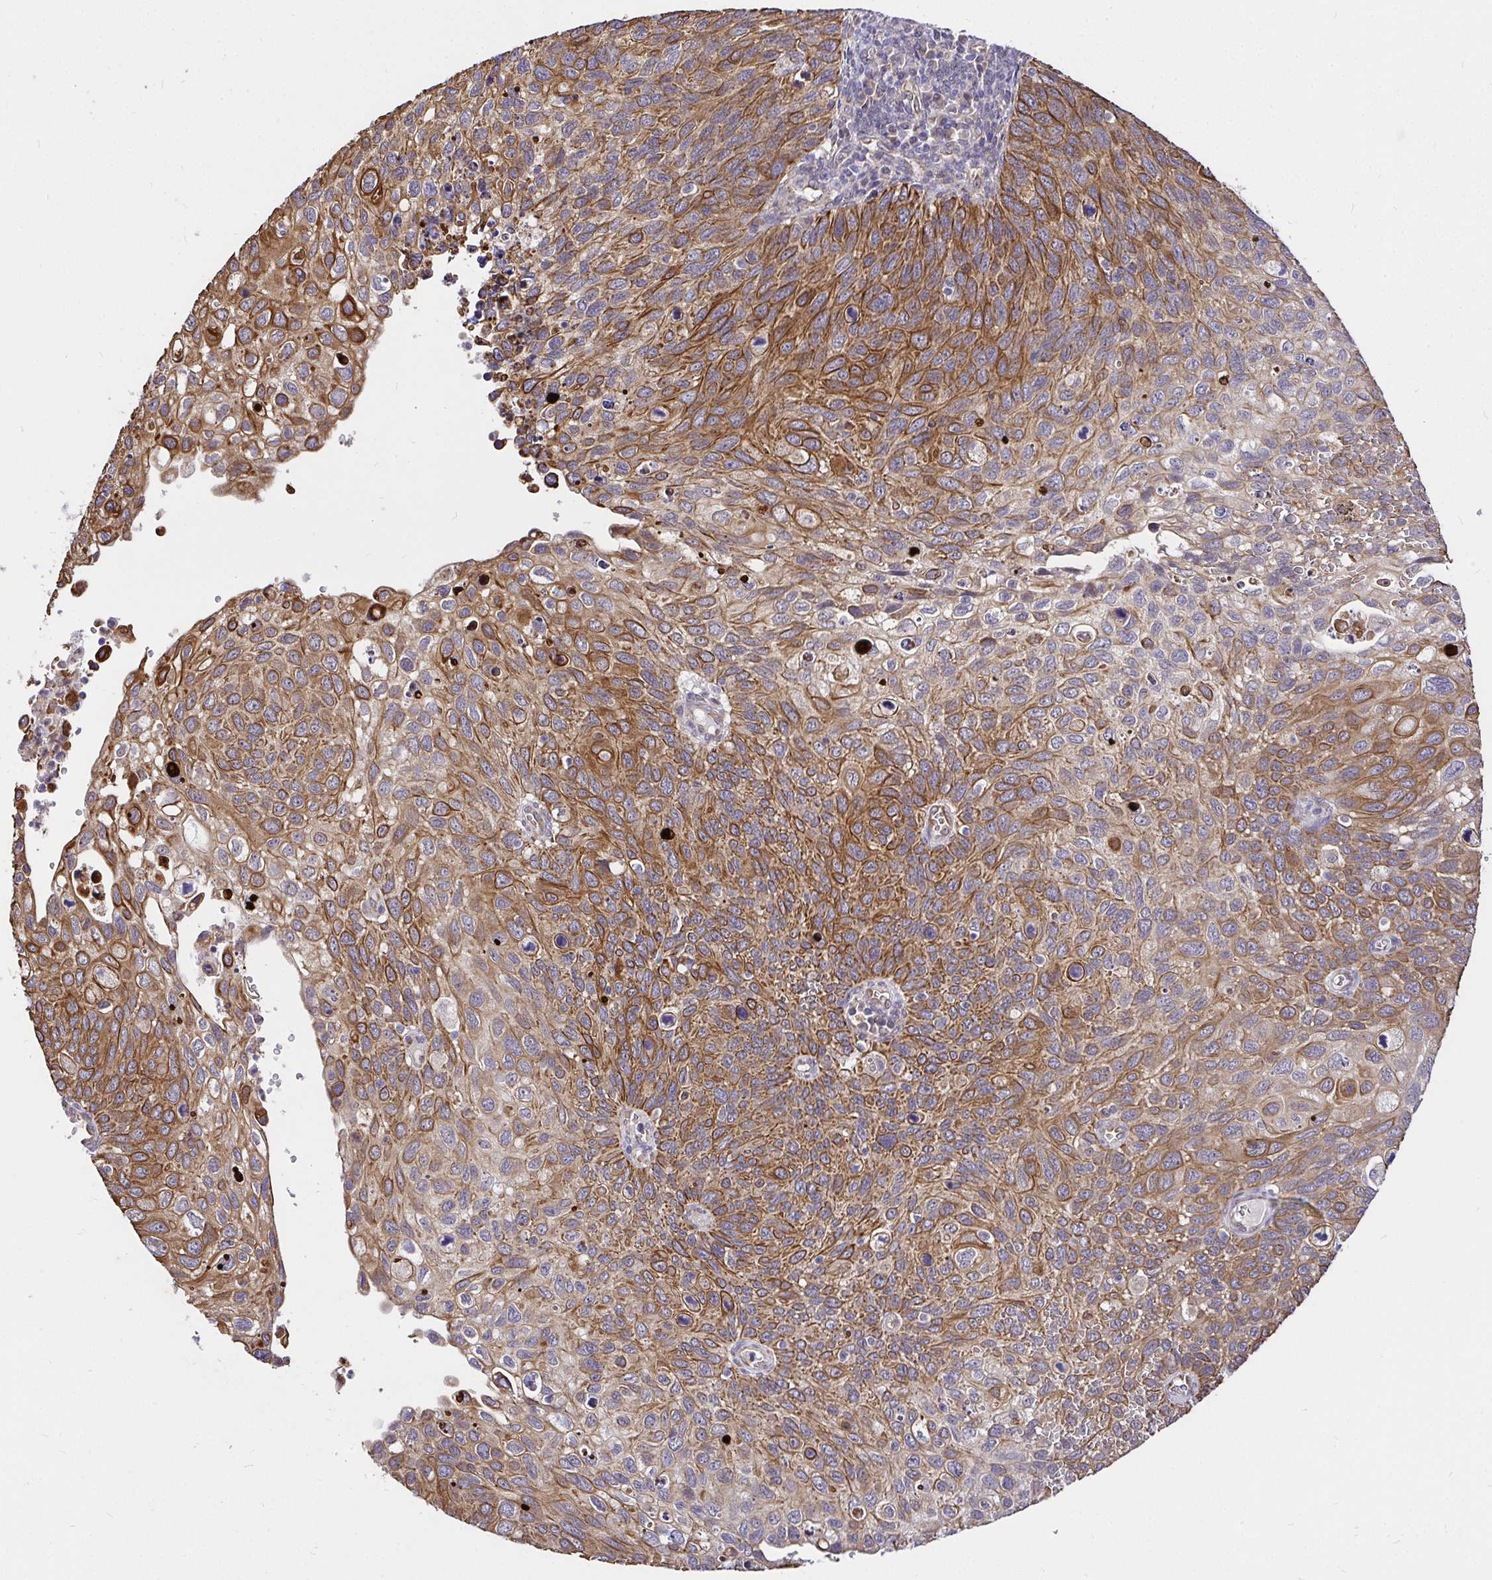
{"staining": {"intensity": "moderate", "quantity": ">75%", "location": "cytoplasmic/membranous"}, "tissue": "cervical cancer", "cell_type": "Tumor cells", "image_type": "cancer", "snomed": [{"axis": "morphology", "description": "Squamous cell carcinoma, NOS"}, {"axis": "topography", "description": "Cervix"}], "caption": "Squamous cell carcinoma (cervical) stained for a protein displays moderate cytoplasmic/membranous positivity in tumor cells.", "gene": "CCDC122", "patient": {"sex": "female", "age": 70}}